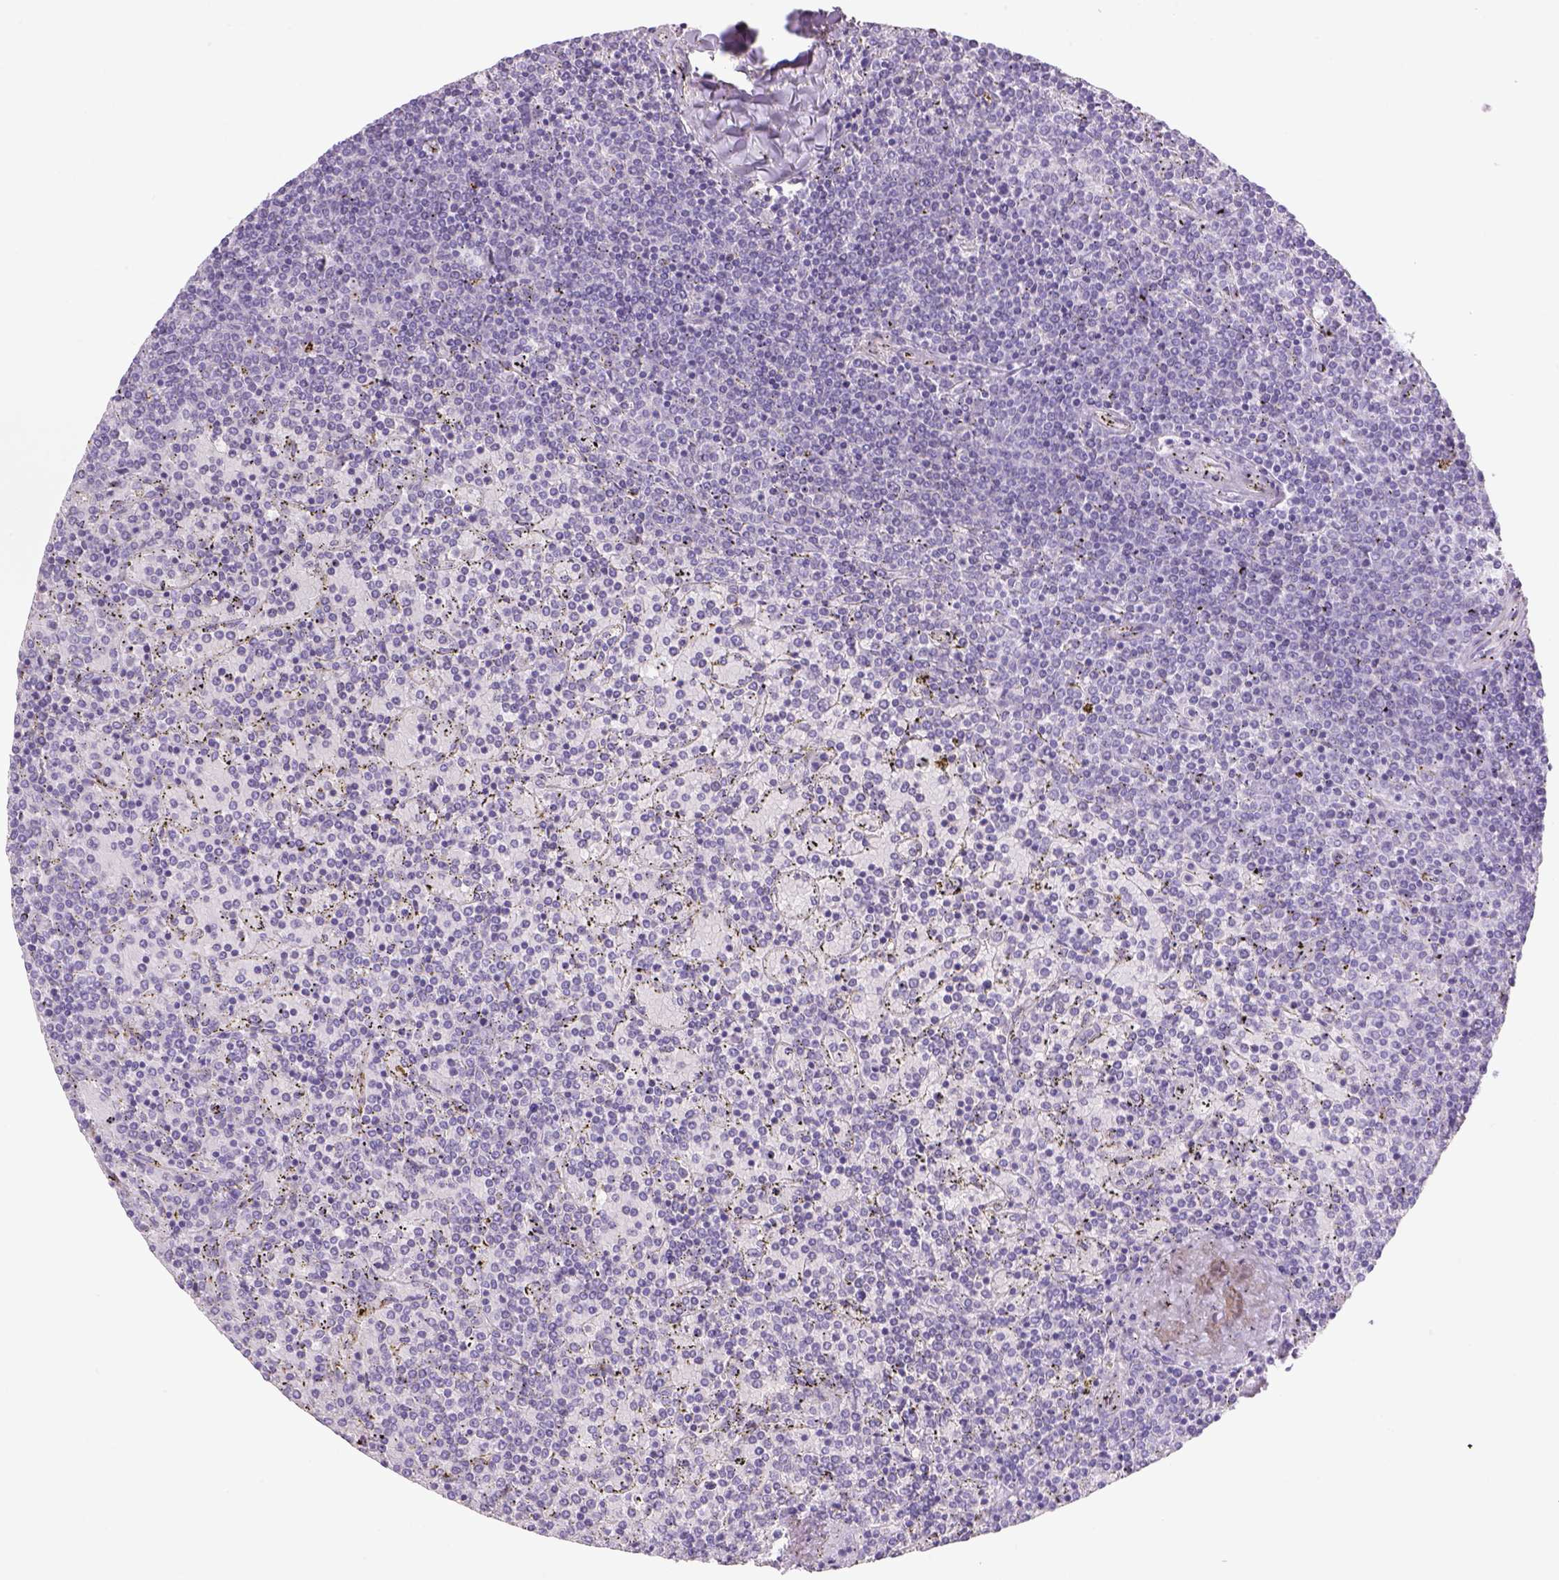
{"staining": {"intensity": "negative", "quantity": "none", "location": "none"}, "tissue": "lymphoma", "cell_type": "Tumor cells", "image_type": "cancer", "snomed": [{"axis": "morphology", "description": "Malignant lymphoma, non-Hodgkin's type, Low grade"}, {"axis": "topography", "description": "Spleen"}], "caption": "This is a micrograph of immunohistochemistry (IHC) staining of lymphoma, which shows no expression in tumor cells.", "gene": "TENM4", "patient": {"sex": "female", "age": 77}}